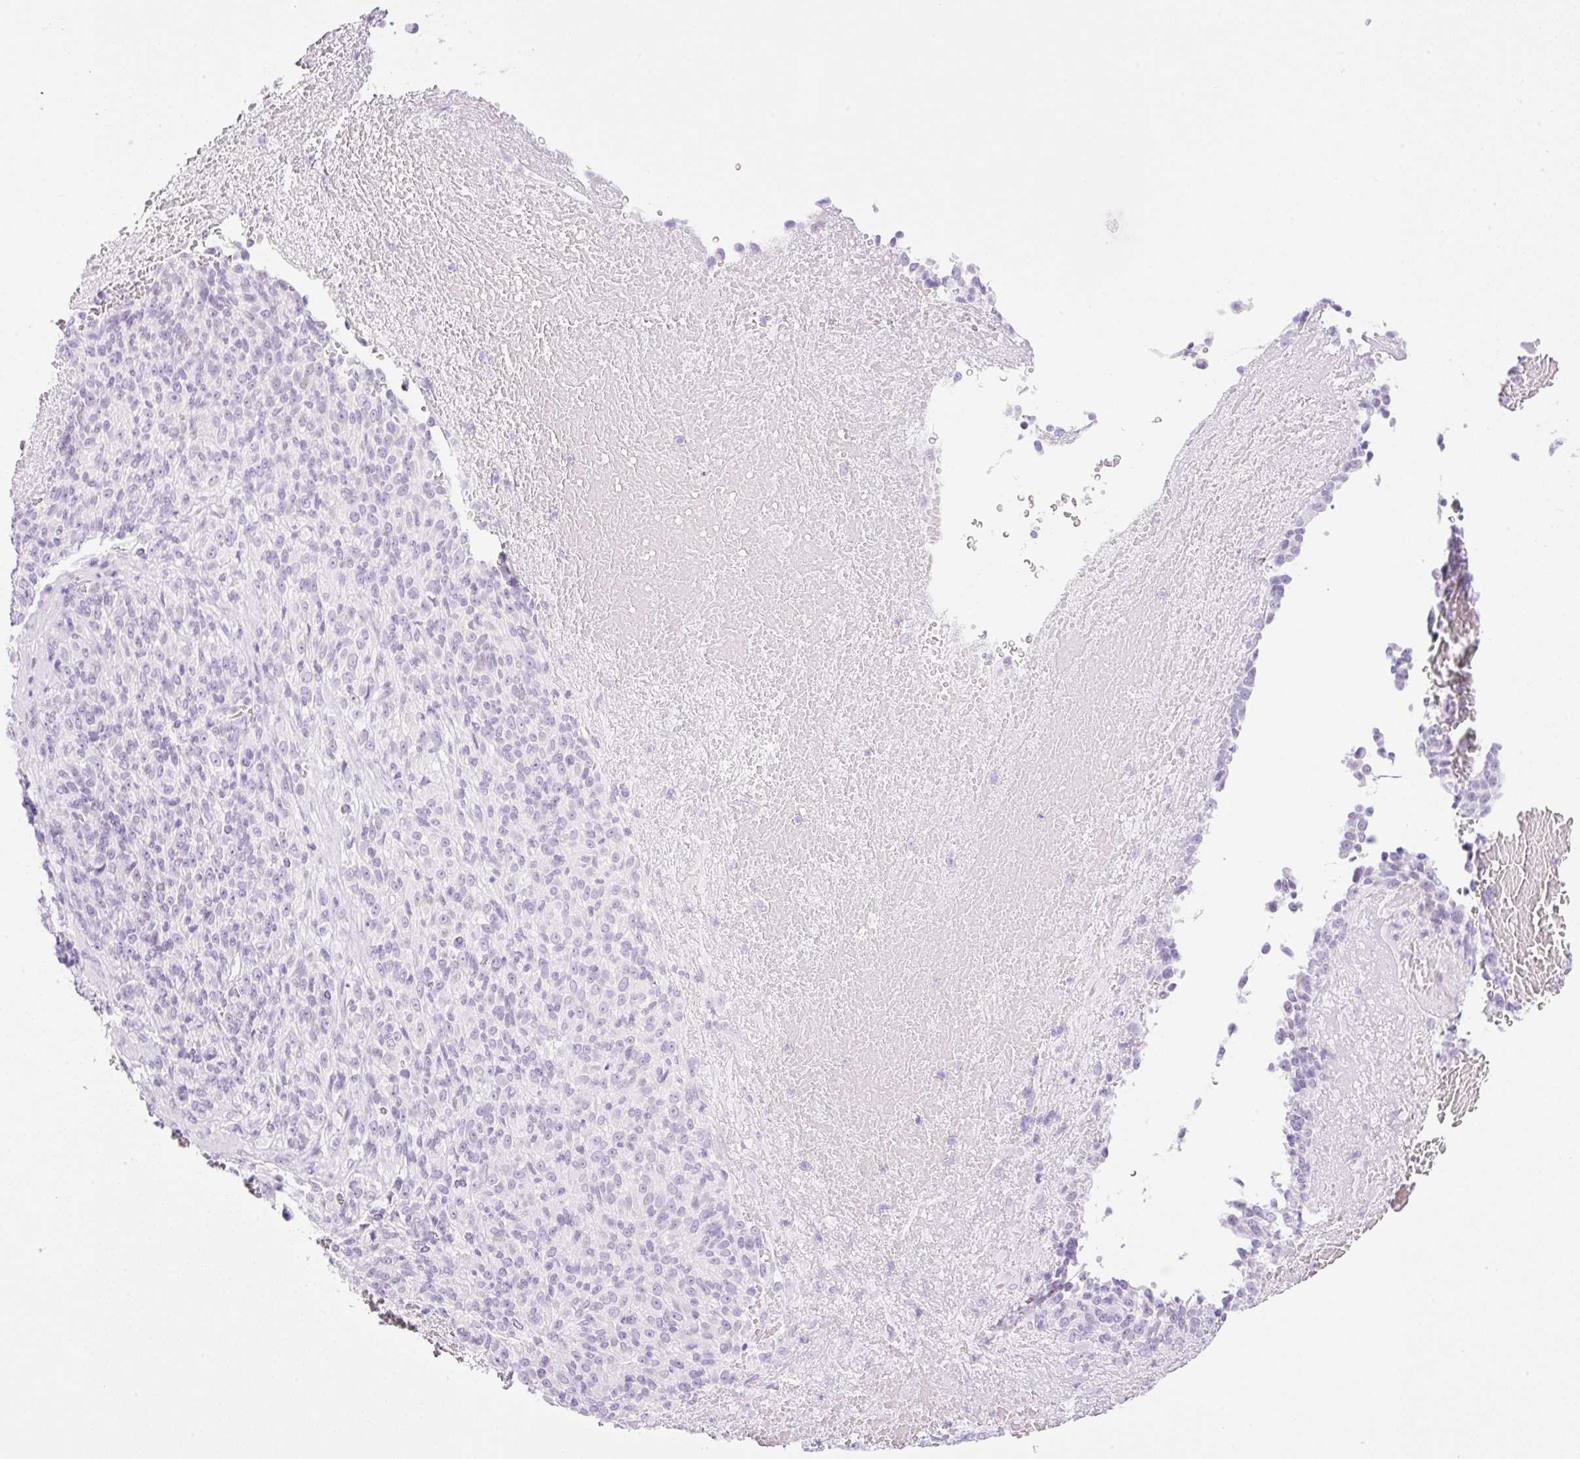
{"staining": {"intensity": "negative", "quantity": "none", "location": "none"}, "tissue": "melanoma", "cell_type": "Tumor cells", "image_type": "cancer", "snomed": [{"axis": "morphology", "description": "Malignant melanoma, Metastatic site"}, {"axis": "topography", "description": "Brain"}], "caption": "Malignant melanoma (metastatic site) was stained to show a protein in brown. There is no significant positivity in tumor cells. (Brightfield microscopy of DAB immunohistochemistry at high magnification).", "gene": "SPRR4", "patient": {"sex": "female", "age": 56}}